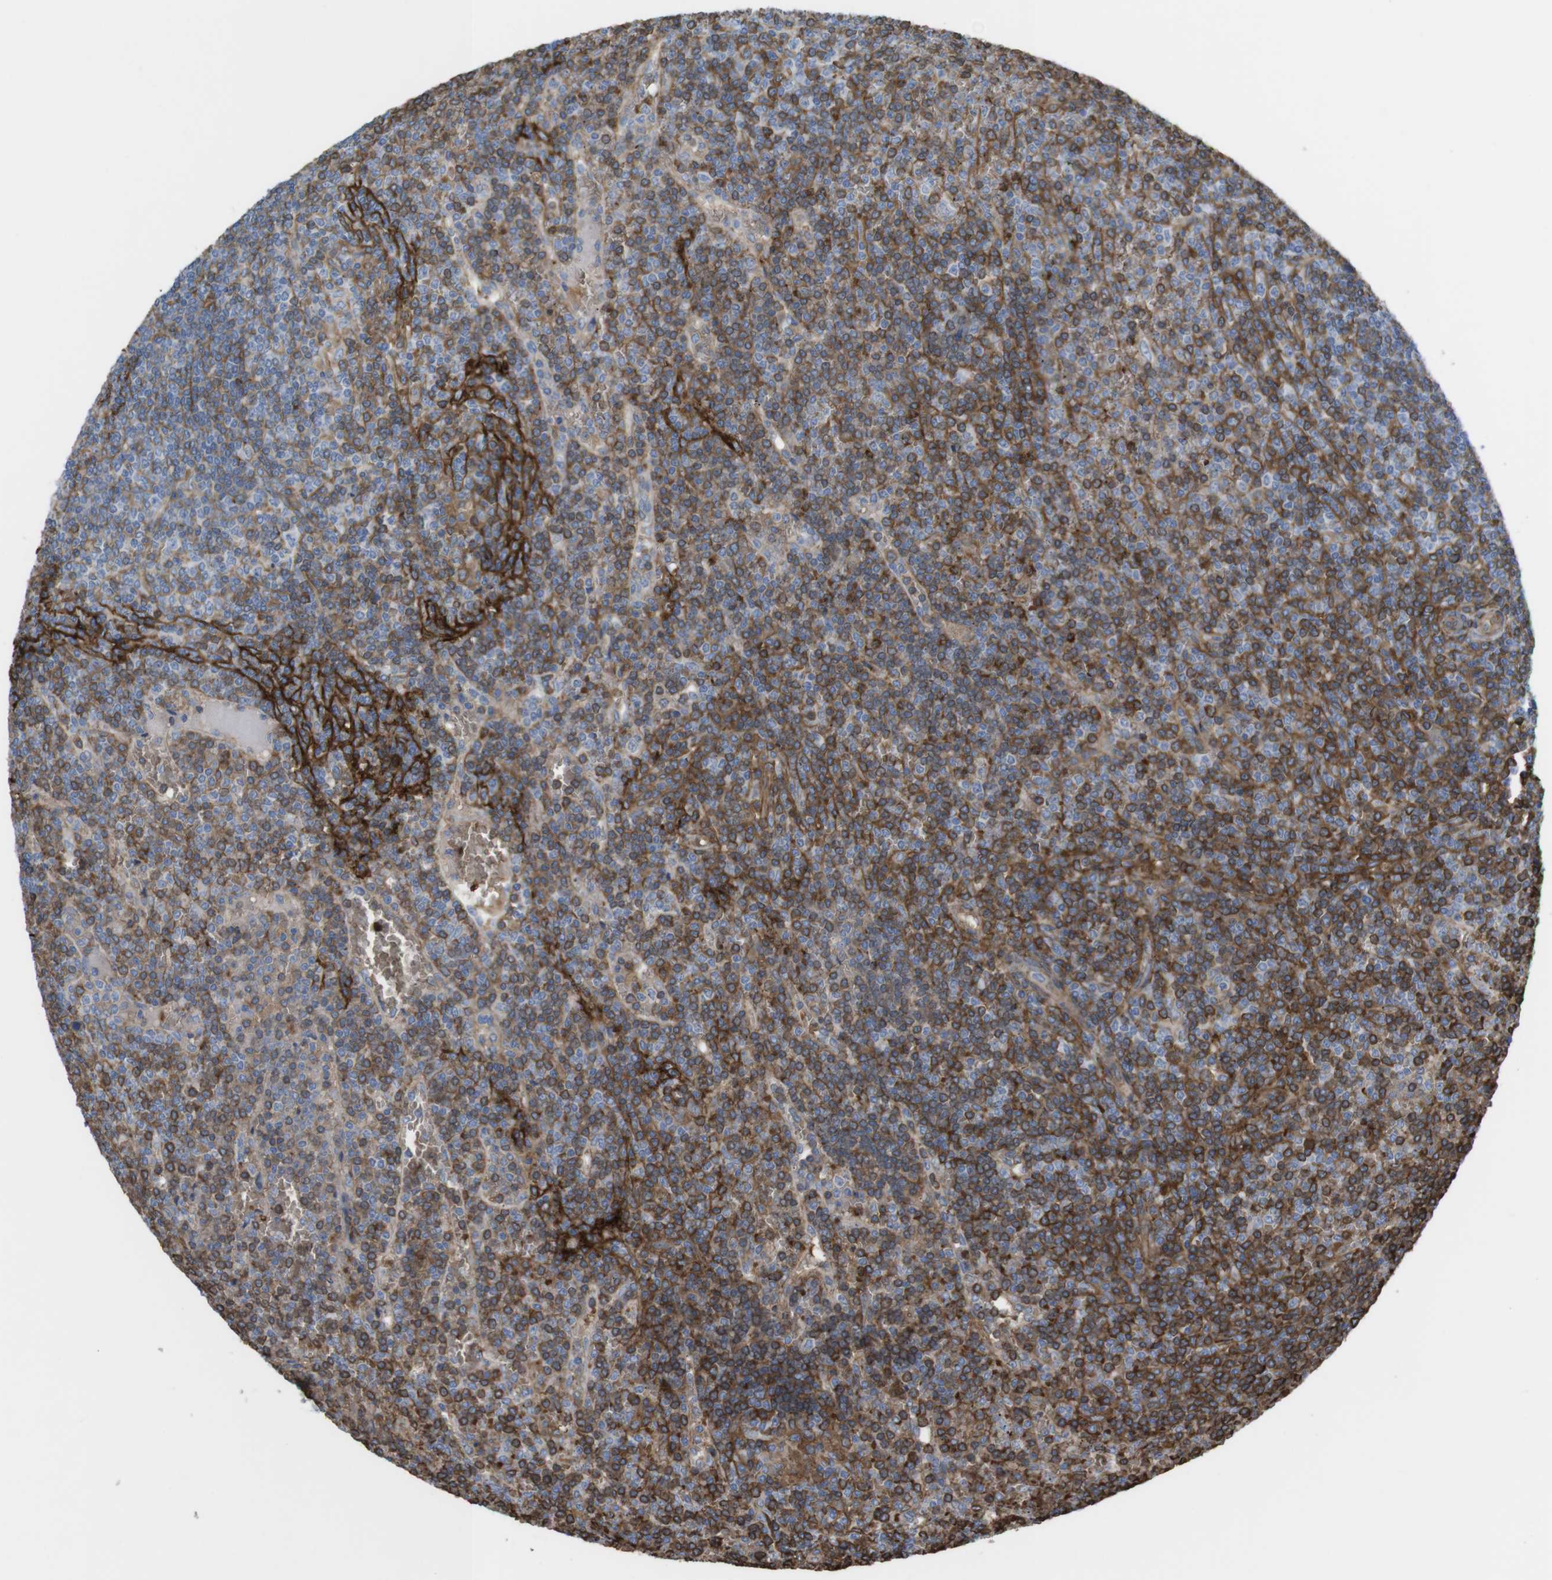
{"staining": {"intensity": "strong", "quantity": "25%-75%", "location": "cytoplasmic/membranous"}, "tissue": "lymphoma", "cell_type": "Tumor cells", "image_type": "cancer", "snomed": [{"axis": "morphology", "description": "Malignant lymphoma, non-Hodgkin's type, Low grade"}, {"axis": "topography", "description": "Spleen"}], "caption": "Immunohistochemistry image of neoplastic tissue: human malignant lymphoma, non-Hodgkin's type (low-grade) stained using immunohistochemistry (IHC) displays high levels of strong protein expression localized specifically in the cytoplasmic/membranous of tumor cells, appearing as a cytoplasmic/membranous brown color.", "gene": "CYBRD1", "patient": {"sex": "female", "age": 19}}